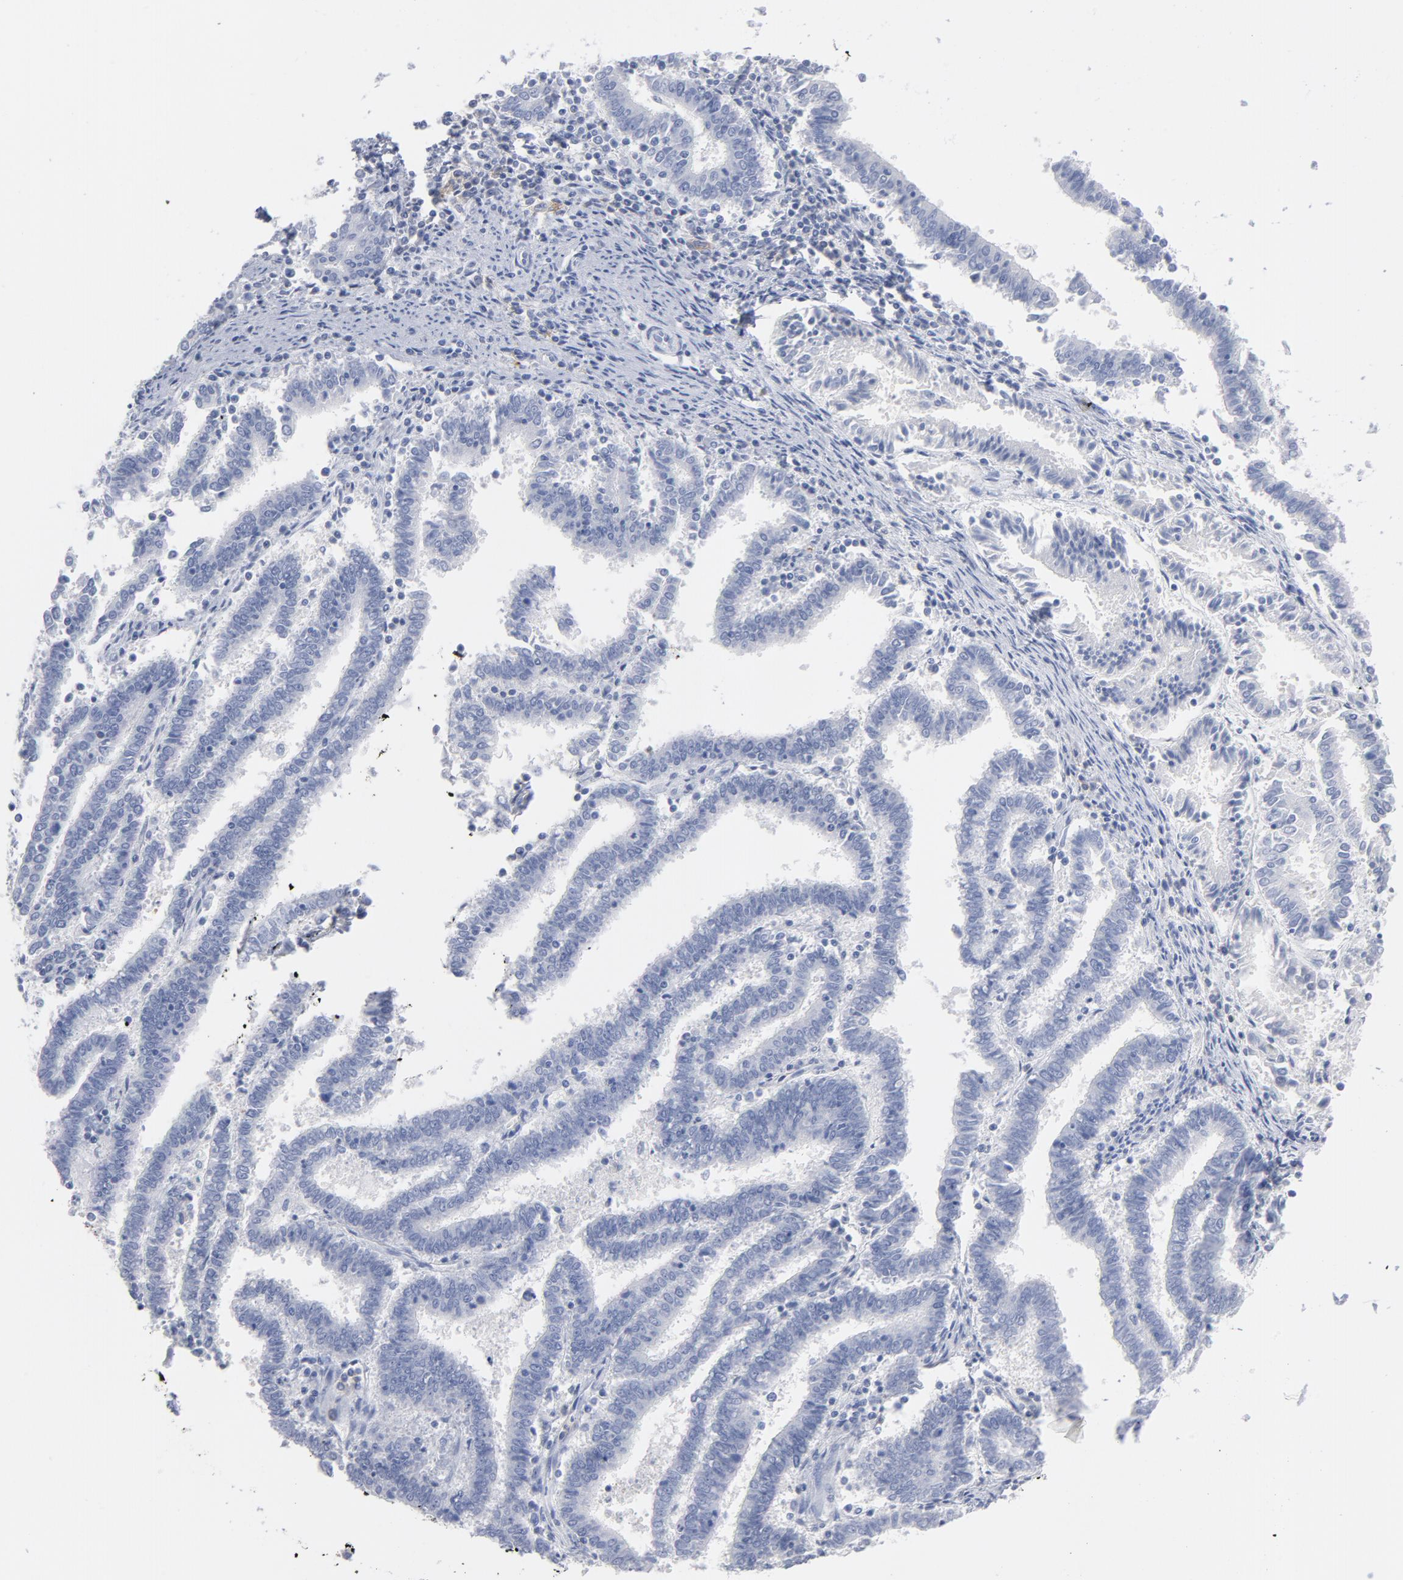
{"staining": {"intensity": "negative", "quantity": "none", "location": "none"}, "tissue": "endometrial cancer", "cell_type": "Tumor cells", "image_type": "cancer", "snomed": [{"axis": "morphology", "description": "Adenocarcinoma, NOS"}, {"axis": "topography", "description": "Uterus"}], "caption": "Endometrial adenocarcinoma stained for a protein using immunohistochemistry demonstrates no expression tumor cells.", "gene": "P2RY8", "patient": {"sex": "female", "age": 83}}